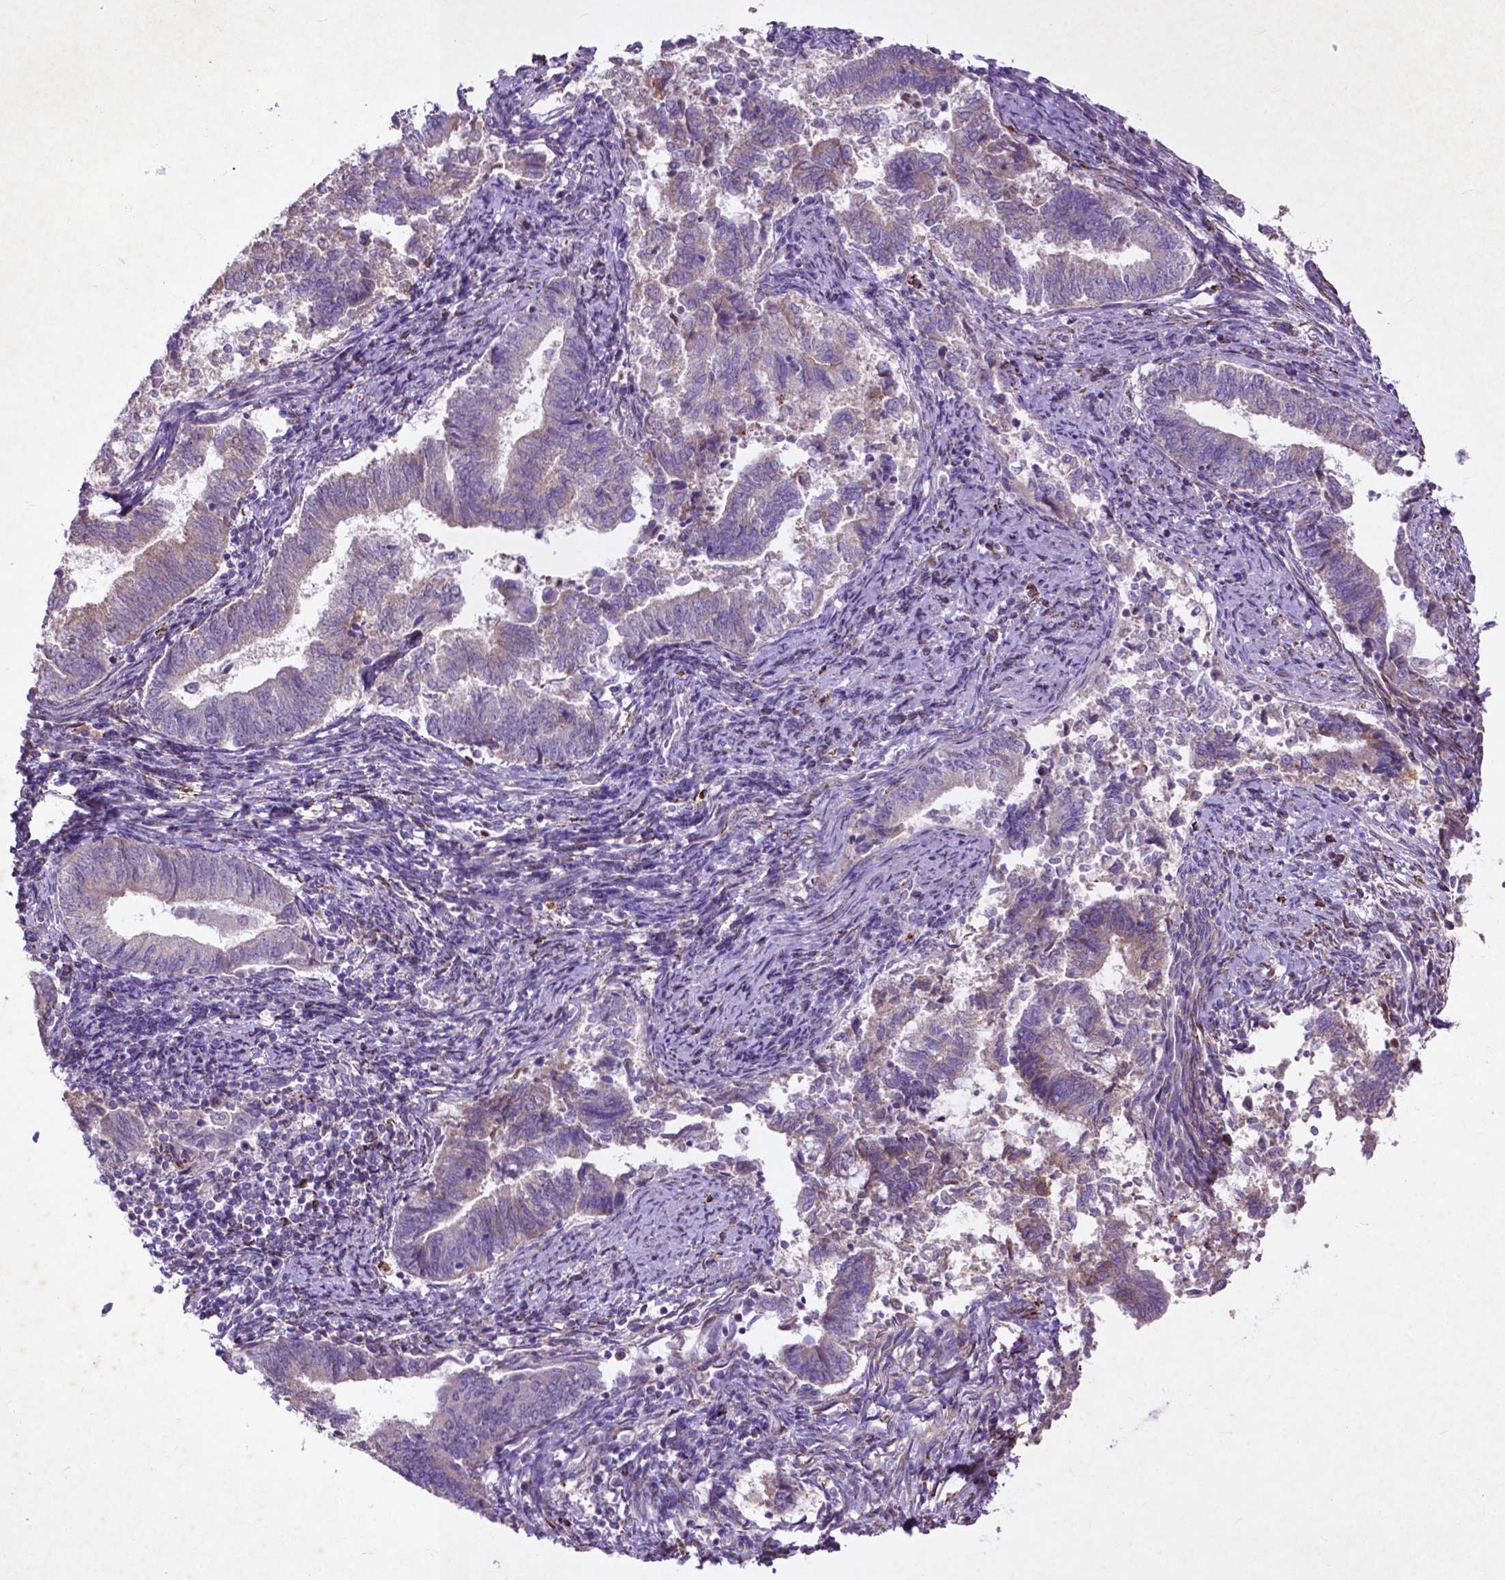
{"staining": {"intensity": "moderate", "quantity": "<25%", "location": "cytoplasmic/membranous"}, "tissue": "endometrial cancer", "cell_type": "Tumor cells", "image_type": "cancer", "snomed": [{"axis": "morphology", "description": "Adenocarcinoma, NOS"}, {"axis": "topography", "description": "Endometrium"}], "caption": "Immunohistochemical staining of endometrial cancer demonstrates low levels of moderate cytoplasmic/membranous positivity in approximately <25% of tumor cells.", "gene": "THEGL", "patient": {"sex": "female", "age": 65}}